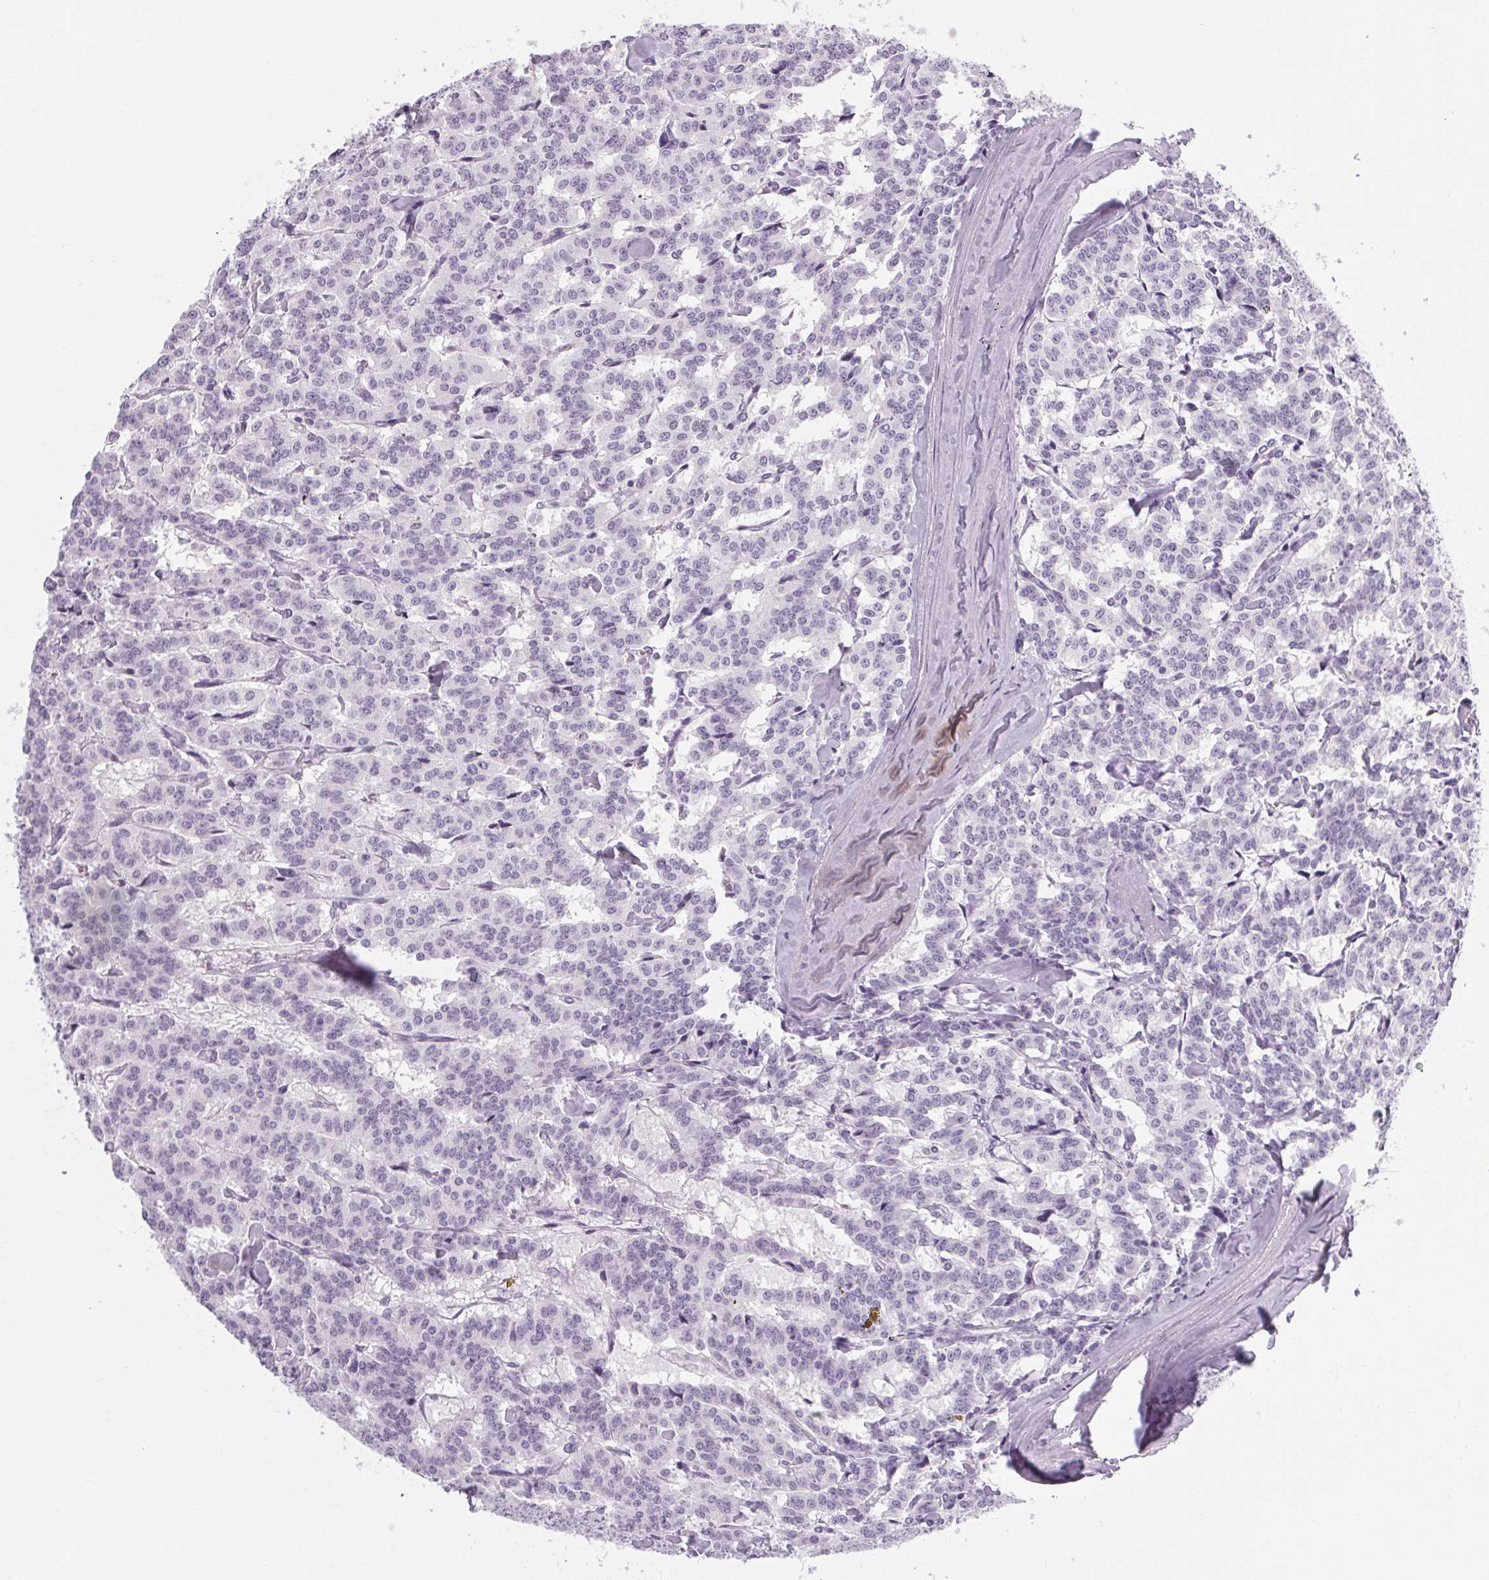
{"staining": {"intensity": "negative", "quantity": "none", "location": "none"}, "tissue": "carcinoid", "cell_type": "Tumor cells", "image_type": "cancer", "snomed": [{"axis": "morphology", "description": "Carcinoid, malignant, NOS"}, {"axis": "topography", "description": "Lung"}], "caption": "Human carcinoid stained for a protein using immunohistochemistry (IHC) reveals no staining in tumor cells.", "gene": "POMC", "patient": {"sex": "female", "age": 46}}